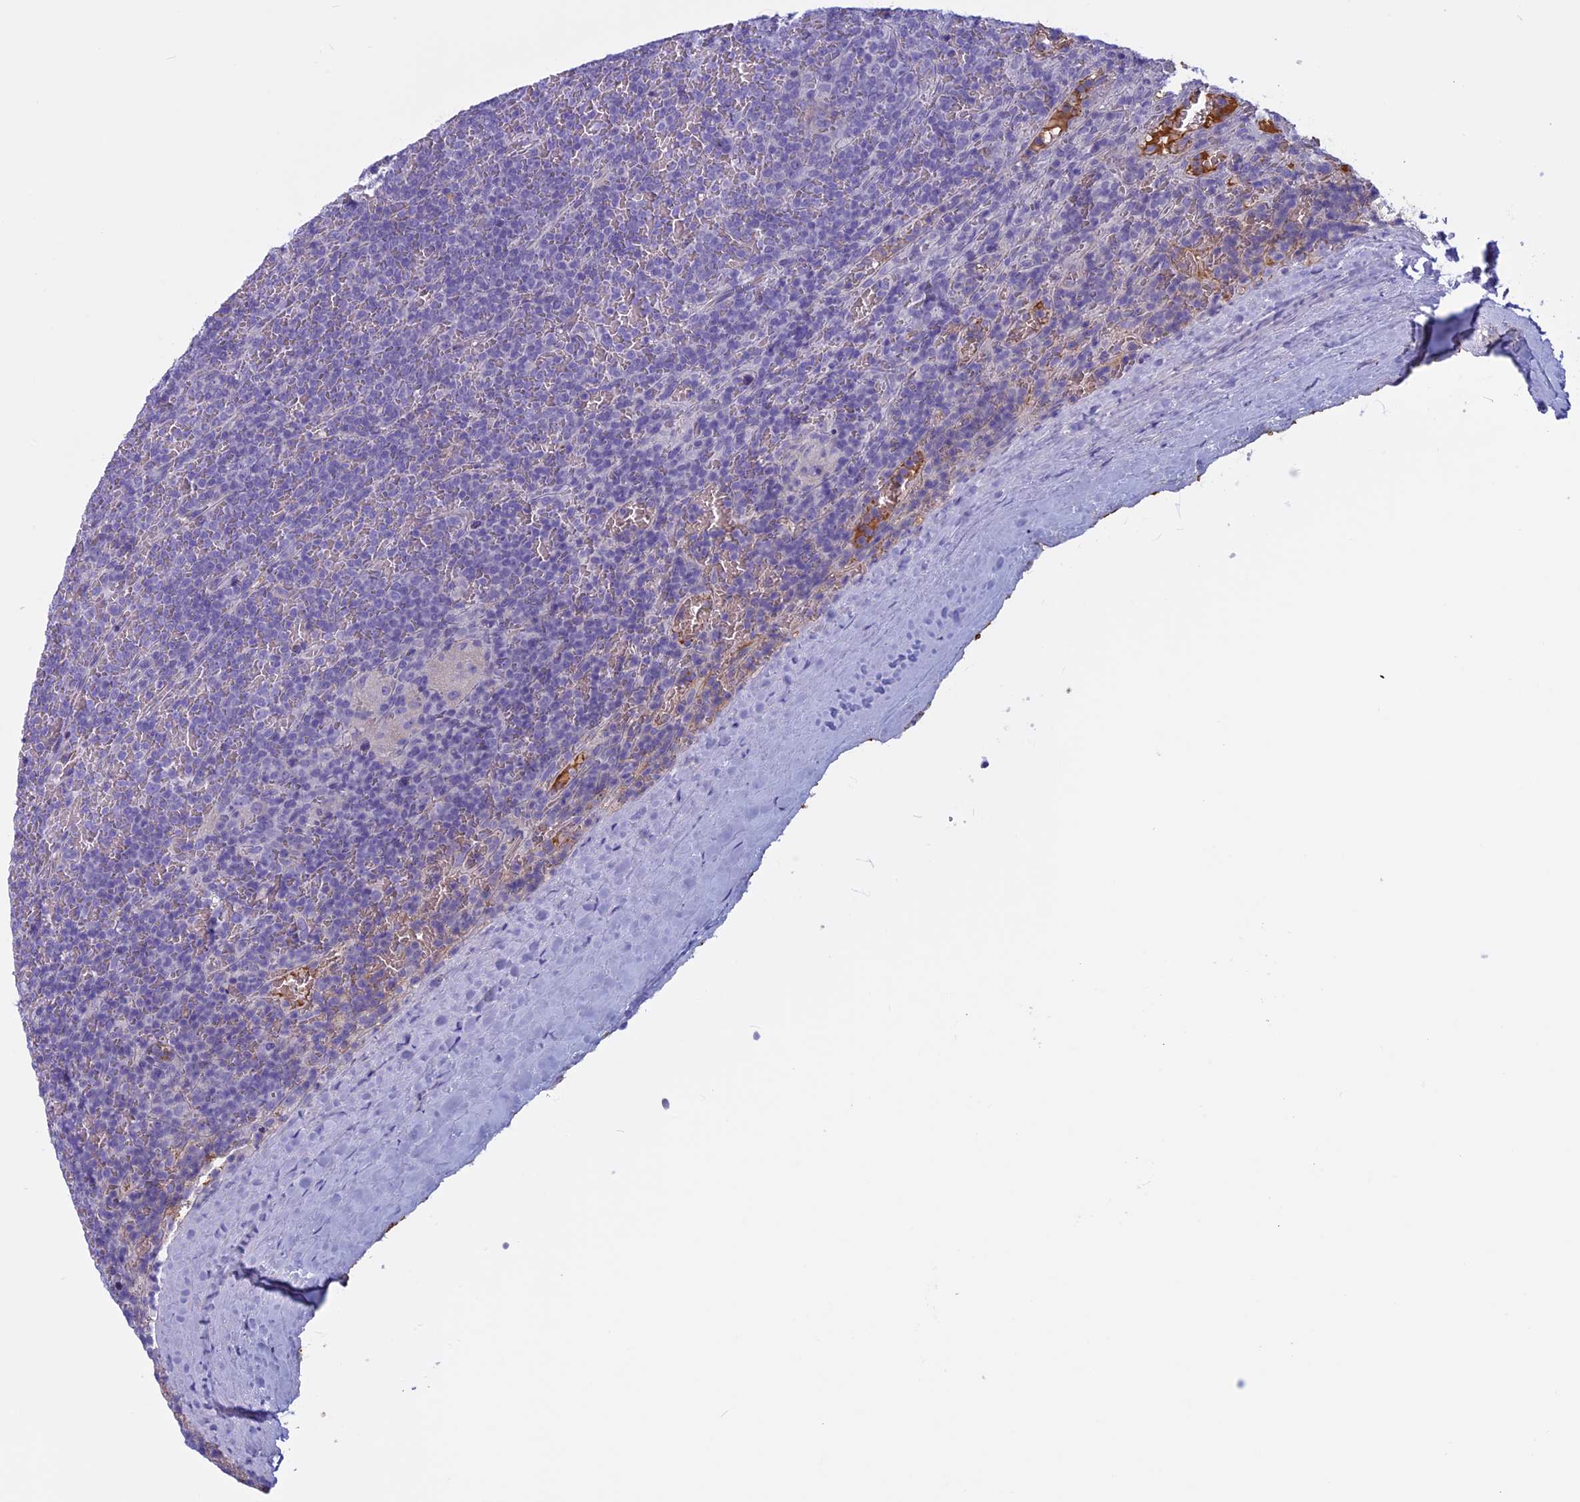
{"staining": {"intensity": "negative", "quantity": "none", "location": "none"}, "tissue": "lymphoma", "cell_type": "Tumor cells", "image_type": "cancer", "snomed": [{"axis": "morphology", "description": "Malignant lymphoma, non-Hodgkin's type, Low grade"}, {"axis": "topography", "description": "Spleen"}], "caption": "High power microscopy photomicrograph of an immunohistochemistry (IHC) histopathology image of low-grade malignant lymphoma, non-Hodgkin's type, revealing no significant expression in tumor cells. The staining is performed using DAB brown chromogen with nuclei counter-stained in using hematoxylin.", "gene": "ANGPTL2", "patient": {"sex": "female", "age": 19}}